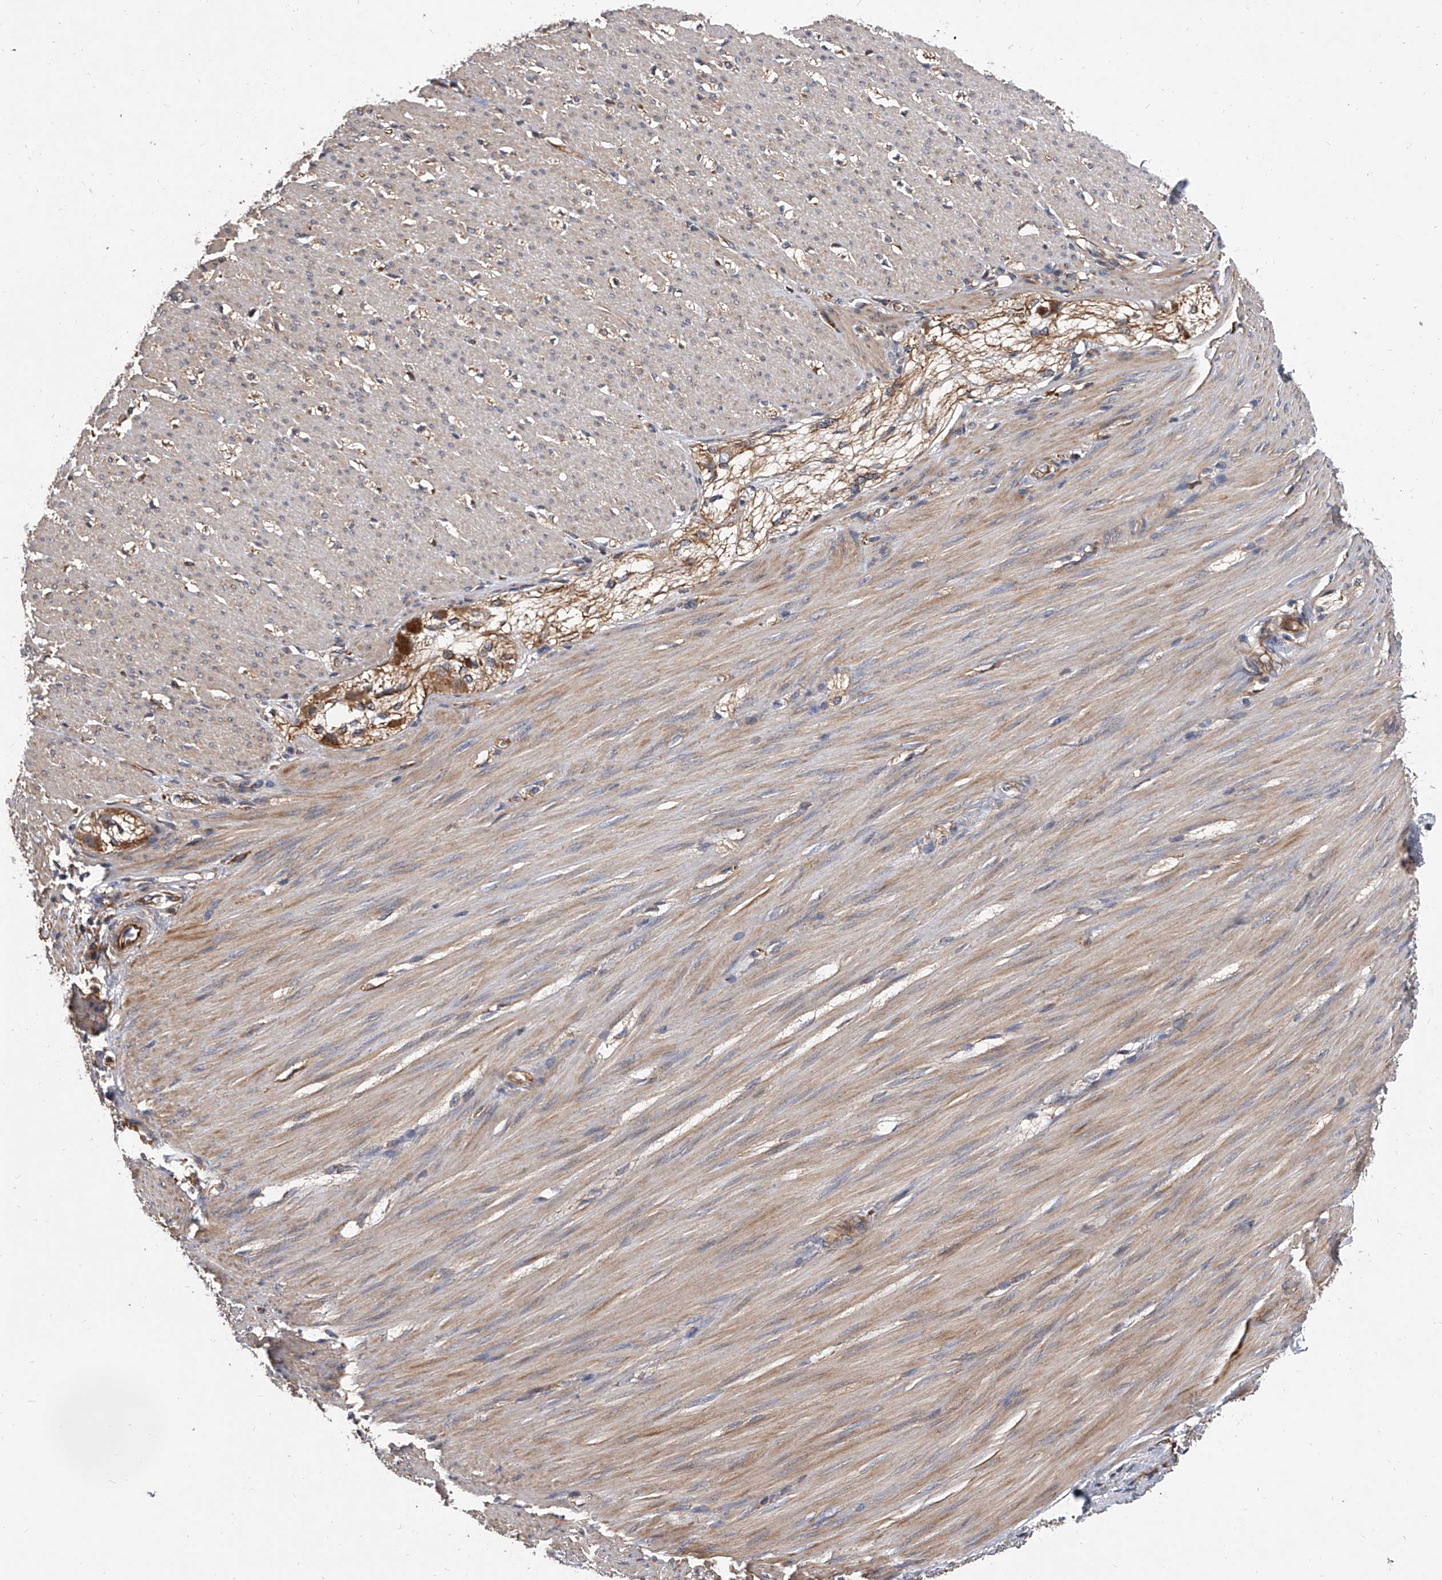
{"staining": {"intensity": "weak", "quantity": "25%-75%", "location": "cytoplasmic/membranous"}, "tissue": "smooth muscle", "cell_type": "Smooth muscle cells", "image_type": "normal", "snomed": [{"axis": "morphology", "description": "Normal tissue, NOS"}, {"axis": "morphology", "description": "Adenocarcinoma, NOS"}, {"axis": "topography", "description": "Colon"}, {"axis": "topography", "description": "Peripheral nerve tissue"}], "caption": "Smooth muscle cells show low levels of weak cytoplasmic/membranous expression in approximately 25%-75% of cells in unremarkable human smooth muscle.", "gene": "EXOC4", "patient": {"sex": "male", "age": 14}}